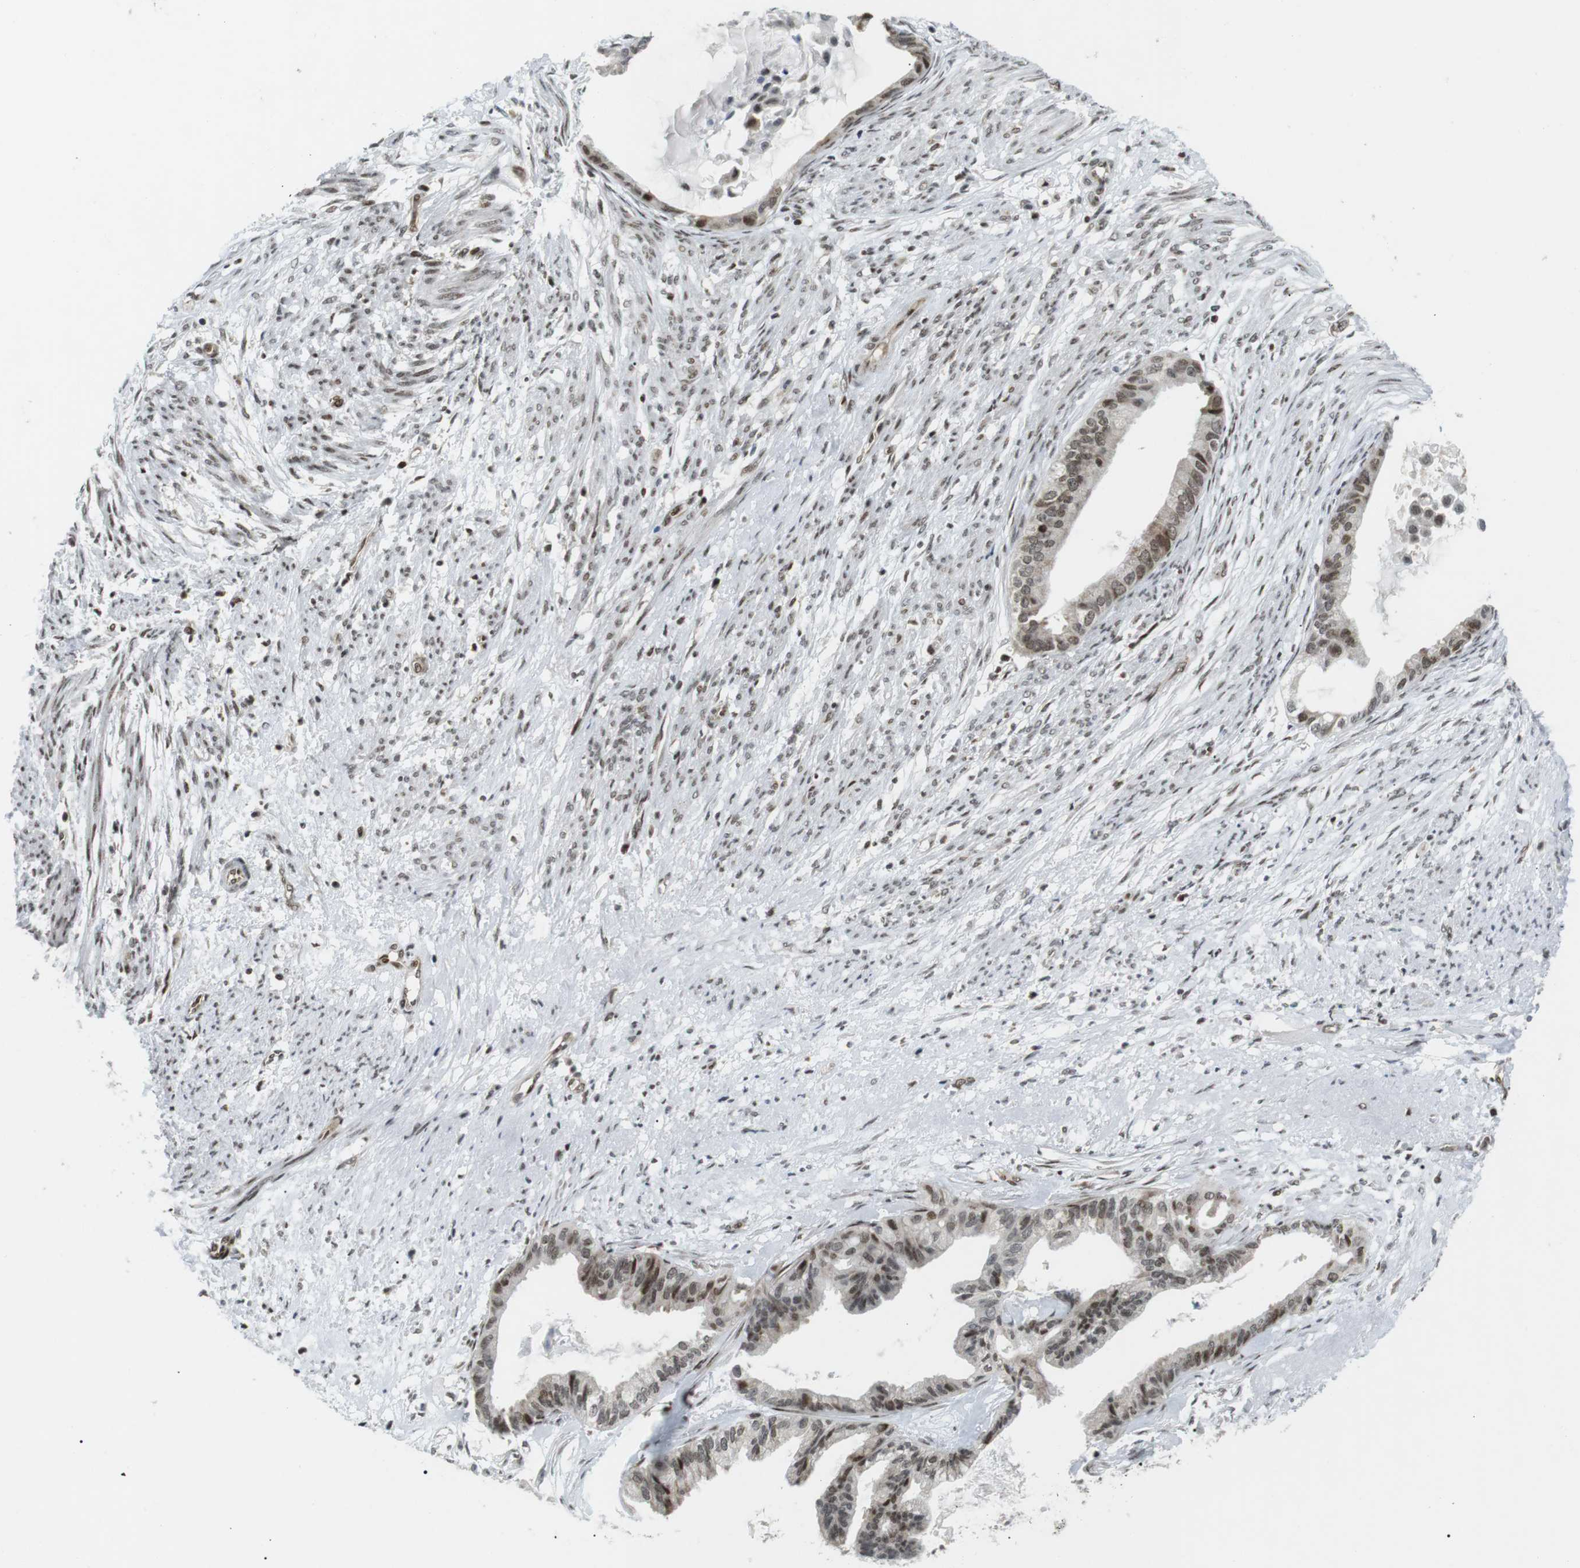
{"staining": {"intensity": "weak", "quantity": "<25%", "location": "nuclear"}, "tissue": "cervical cancer", "cell_type": "Tumor cells", "image_type": "cancer", "snomed": [{"axis": "morphology", "description": "Normal tissue, NOS"}, {"axis": "morphology", "description": "Adenocarcinoma, NOS"}, {"axis": "topography", "description": "Cervix"}, {"axis": "topography", "description": "Endometrium"}], "caption": "Immunohistochemistry image of neoplastic tissue: cervical cancer stained with DAB demonstrates no significant protein staining in tumor cells.", "gene": "CDC27", "patient": {"sex": "female", "age": 86}}